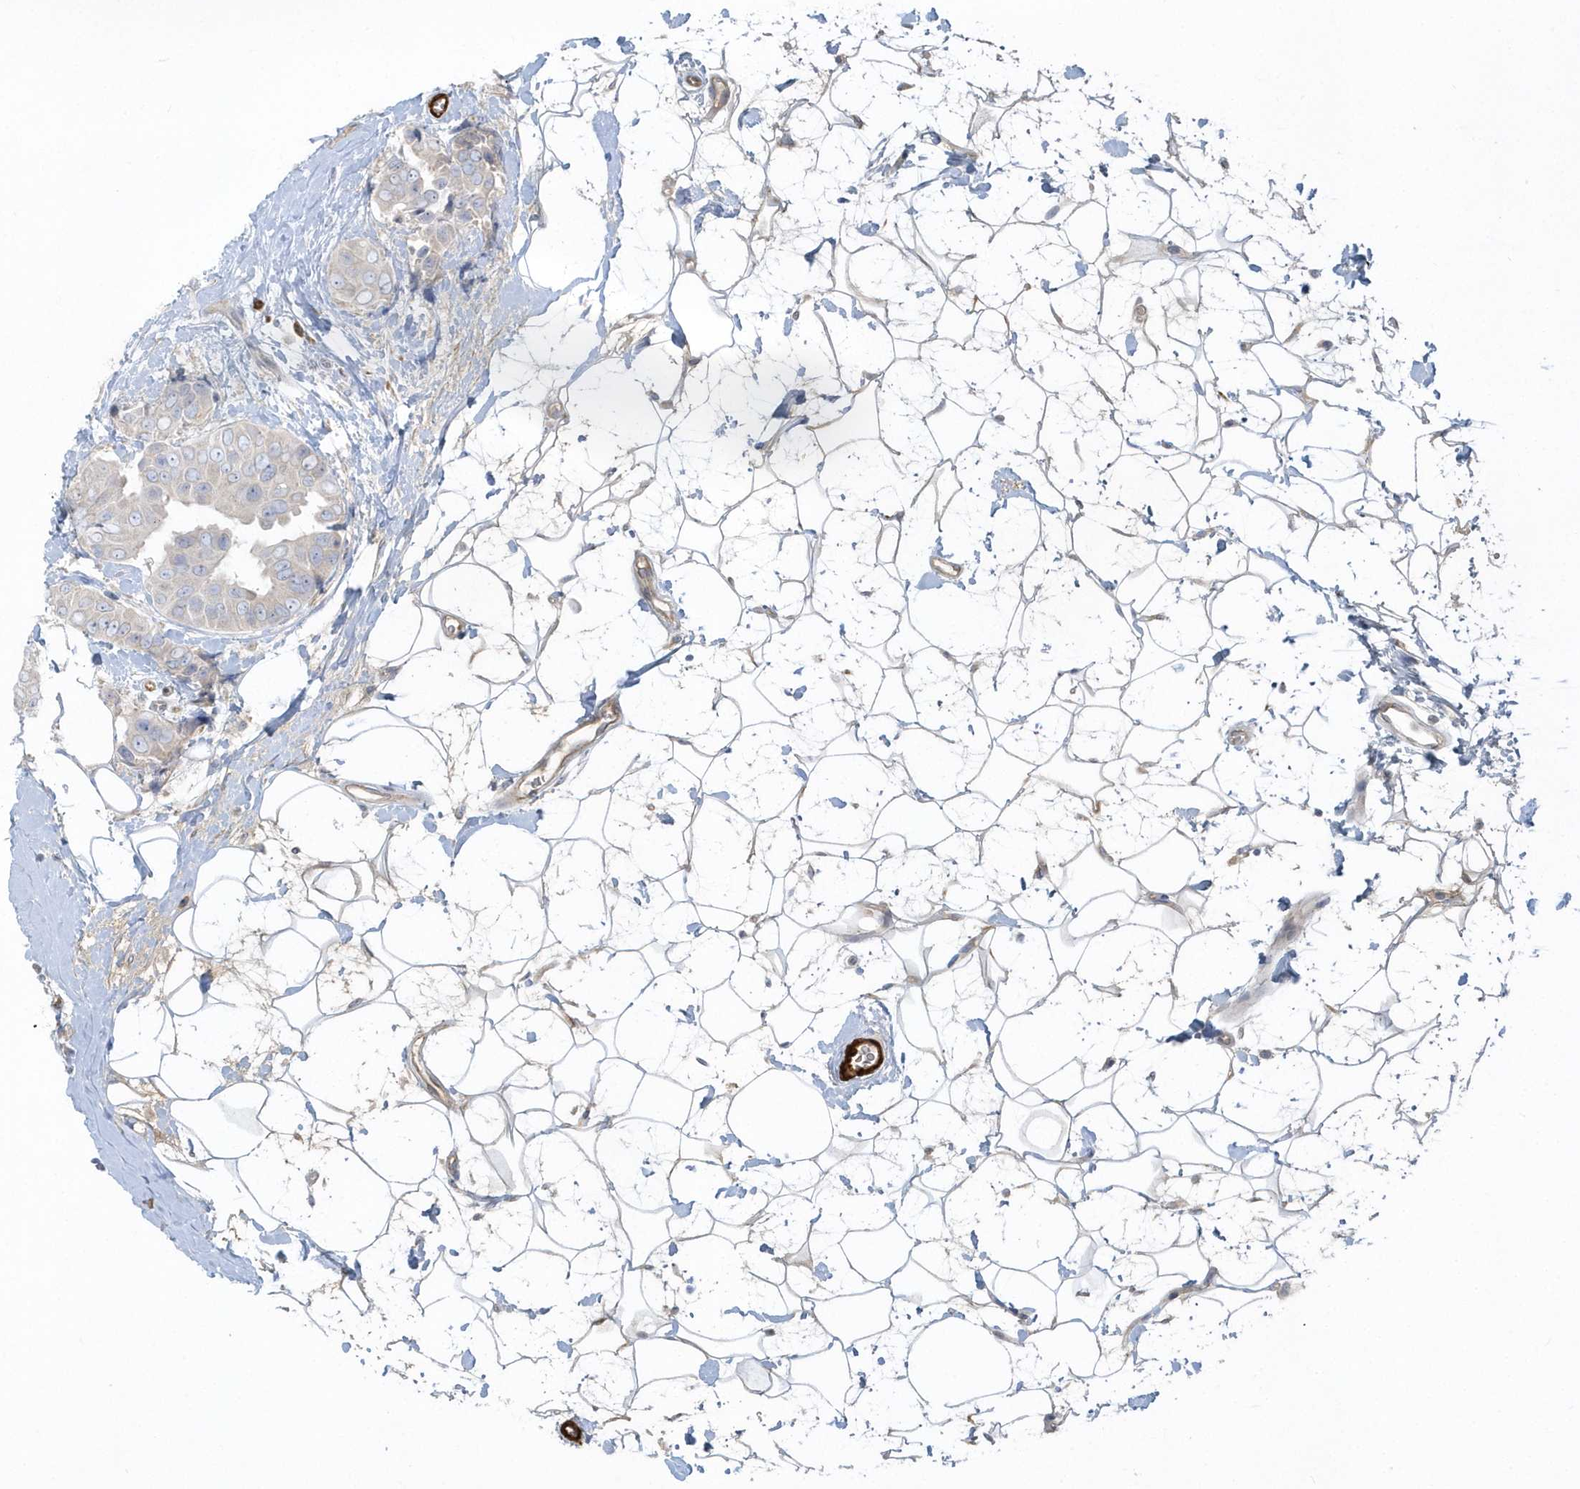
{"staining": {"intensity": "negative", "quantity": "none", "location": "none"}, "tissue": "breast cancer", "cell_type": "Tumor cells", "image_type": "cancer", "snomed": [{"axis": "morphology", "description": "Normal tissue, NOS"}, {"axis": "morphology", "description": "Duct carcinoma"}, {"axis": "topography", "description": "Breast"}], "caption": "IHC image of neoplastic tissue: human infiltrating ductal carcinoma (breast) stained with DAB (3,3'-diaminobenzidine) exhibits no significant protein positivity in tumor cells.", "gene": "THADA", "patient": {"sex": "female", "age": 39}}